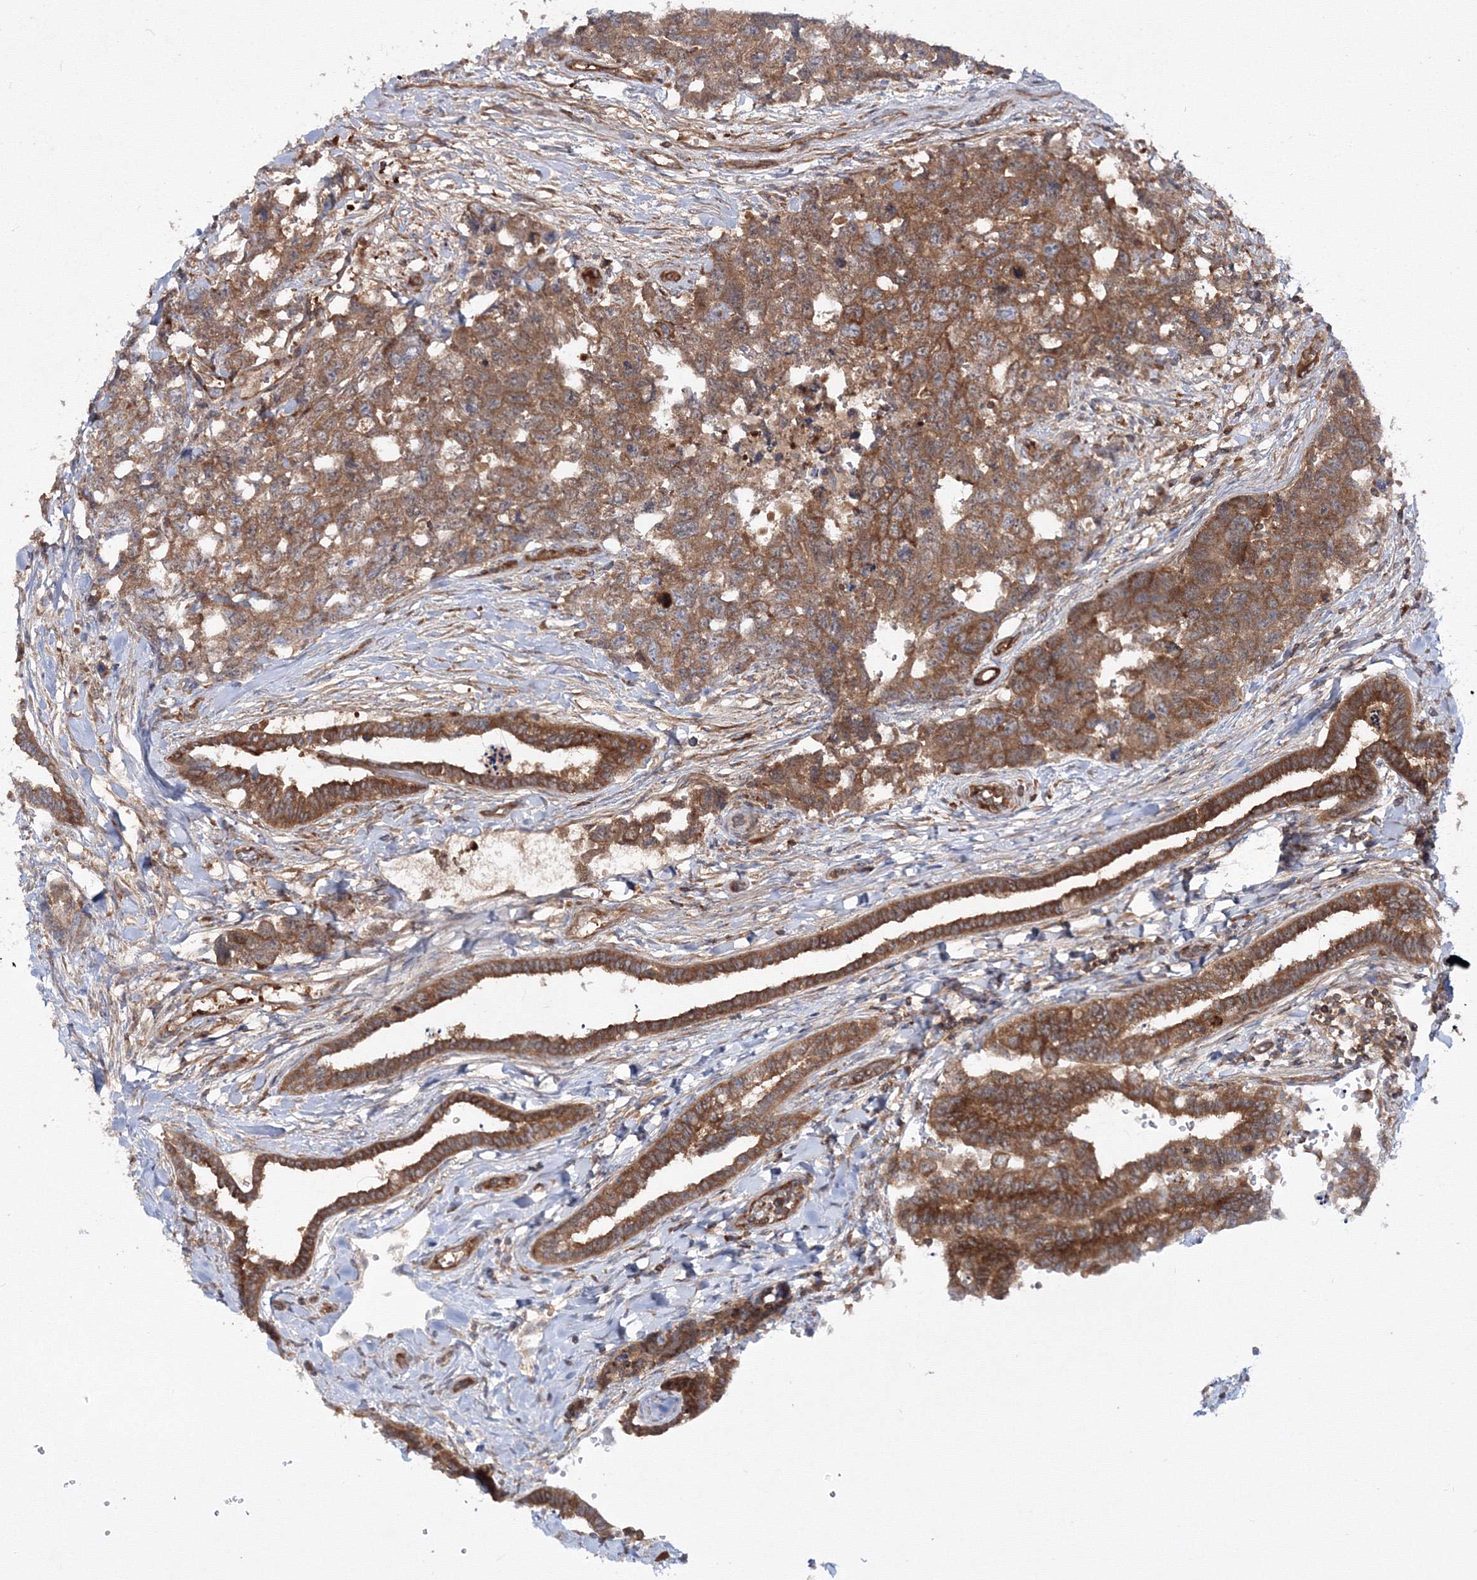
{"staining": {"intensity": "moderate", "quantity": ">75%", "location": "cytoplasmic/membranous"}, "tissue": "testis cancer", "cell_type": "Tumor cells", "image_type": "cancer", "snomed": [{"axis": "morphology", "description": "Carcinoma, Embryonal, NOS"}, {"axis": "topography", "description": "Testis"}], "caption": "Testis cancer (embryonal carcinoma) stained with DAB immunohistochemistry exhibits medium levels of moderate cytoplasmic/membranous staining in about >75% of tumor cells. (IHC, brightfield microscopy, high magnification).", "gene": "HARS1", "patient": {"sex": "male", "age": 31}}